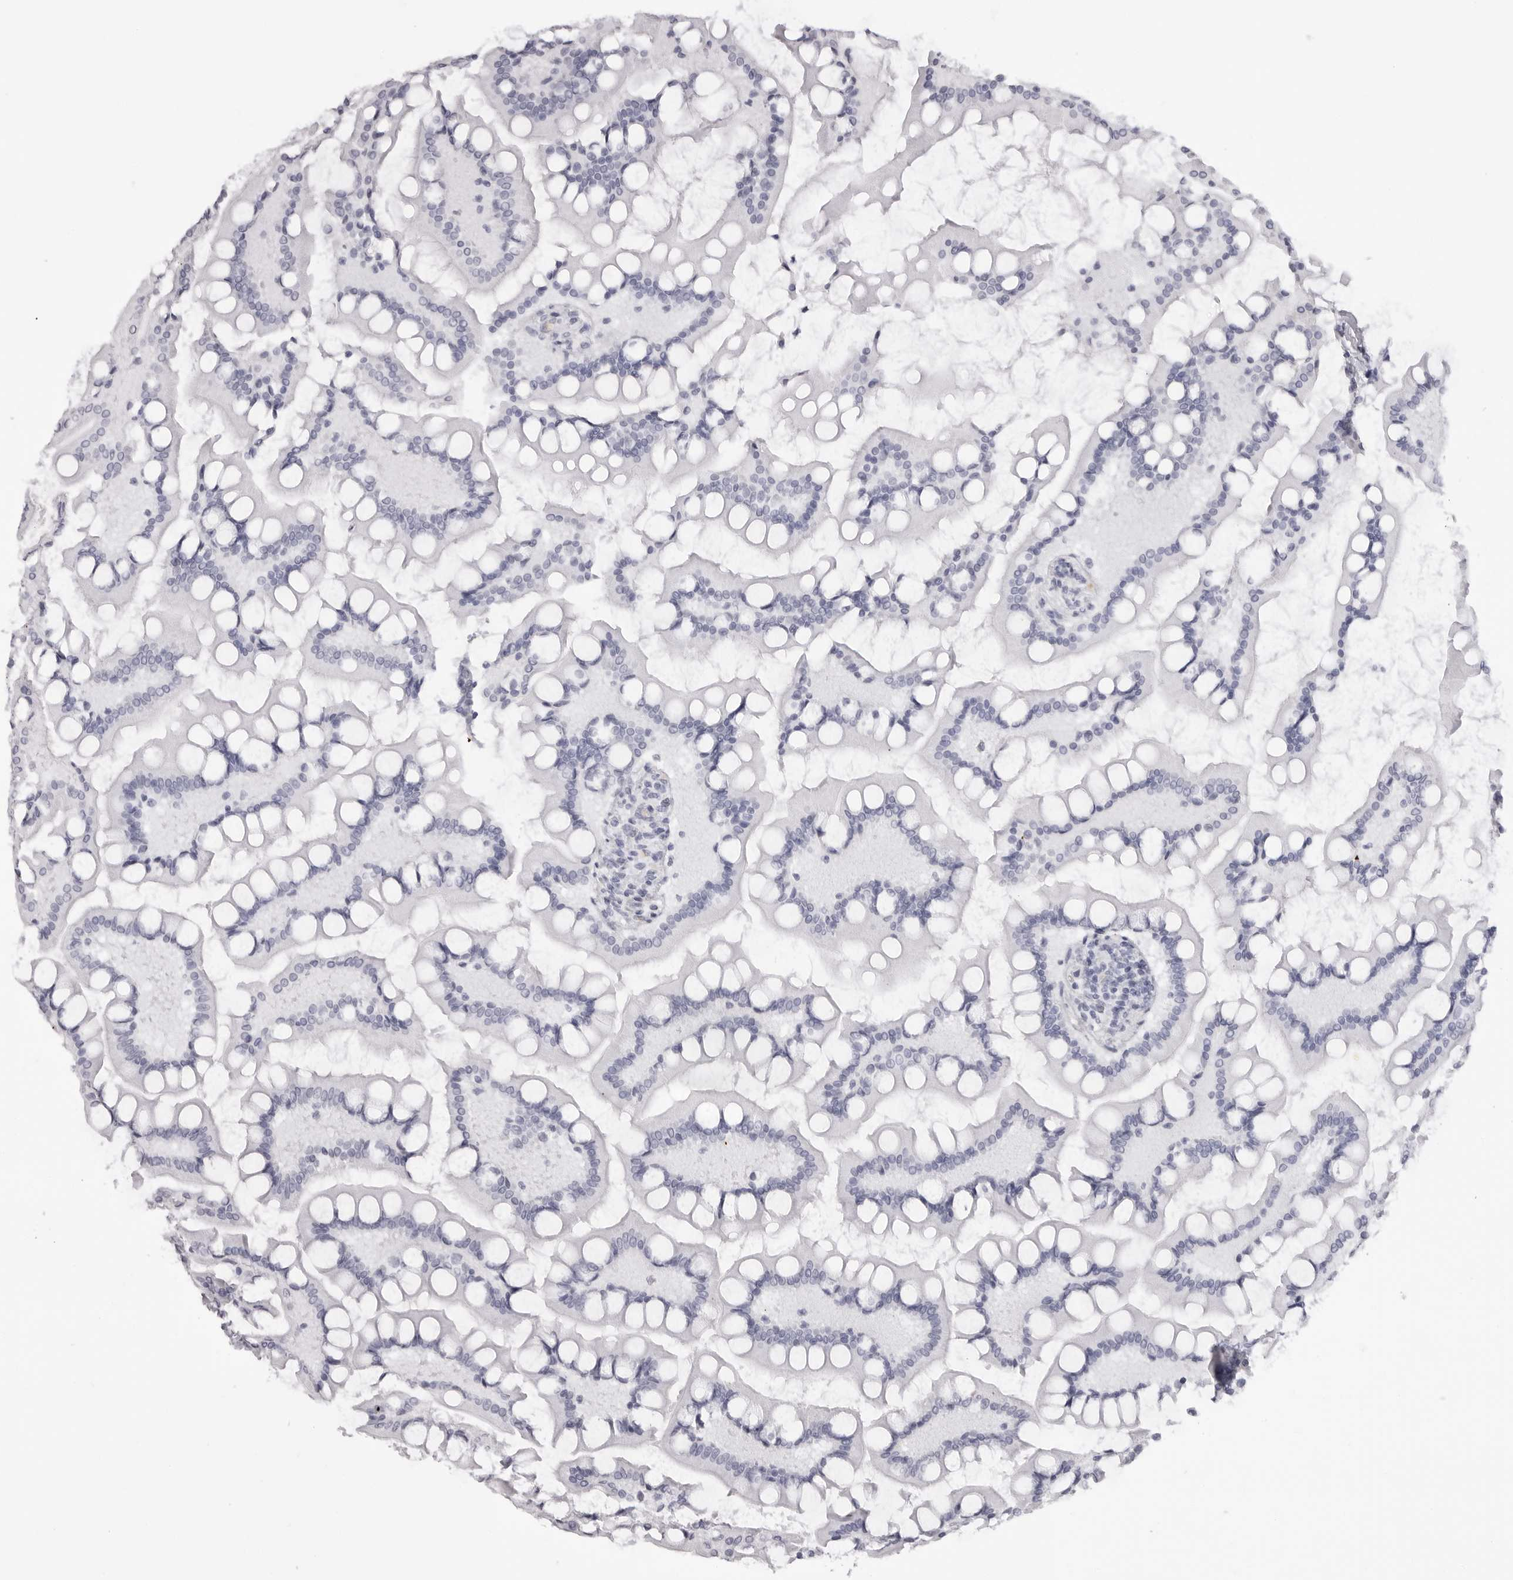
{"staining": {"intensity": "negative", "quantity": "none", "location": "none"}, "tissue": "small intestine", "cell_type": "Glandular cells", "image_type": "normal", "snomed": [{"axis": "morphology", "description": "Normal tissue, NOS"}, {"axis": "topography", "description": "Small intestine"}], "caption": "This is an immunohistochemistry photomicrograph of benign small intestine. There is no positivity in glandular cells.", "gene": "RHO", "patient": {"sex": "male", "age": 41}}